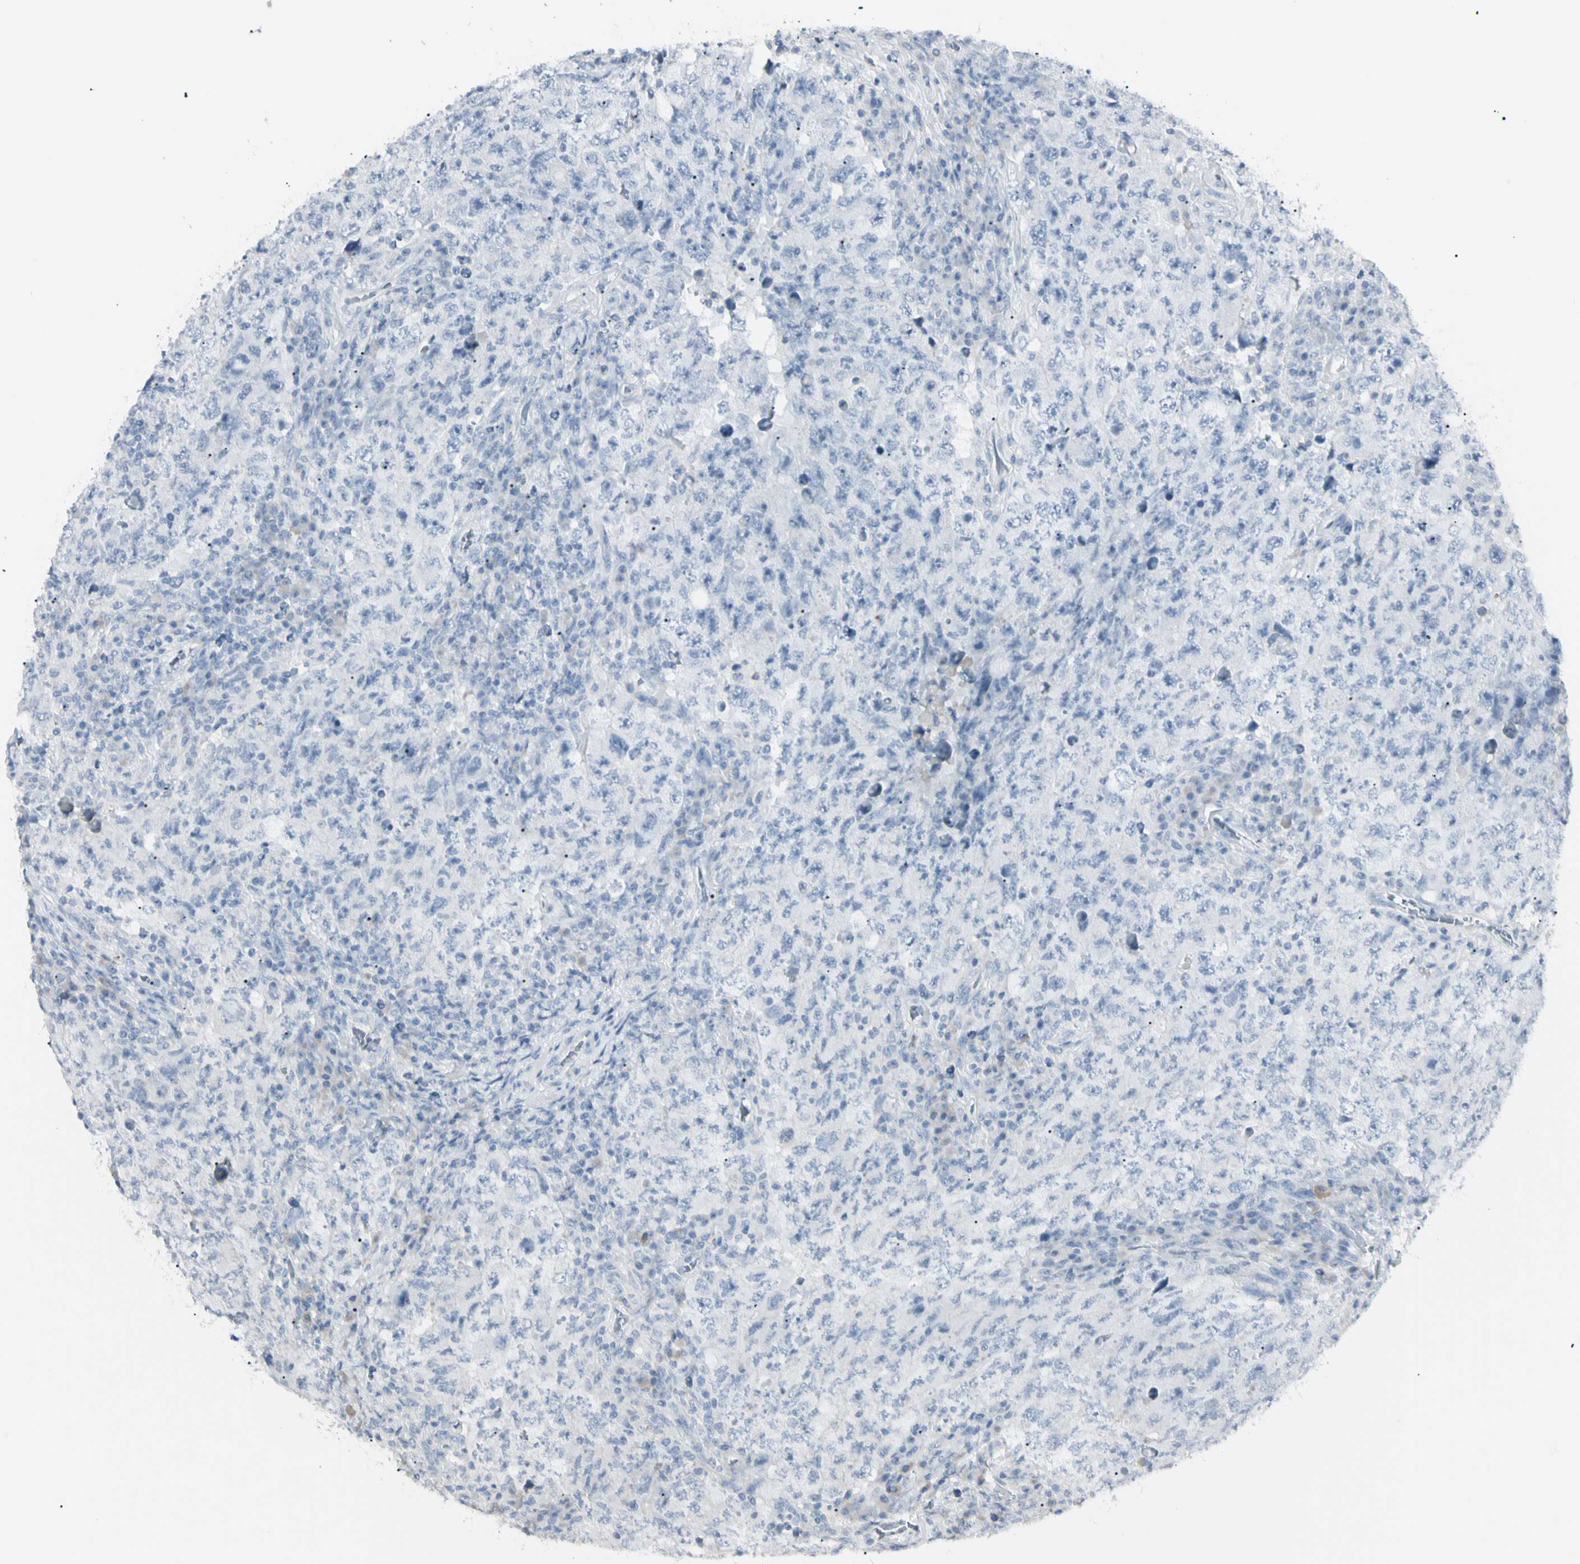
{"staining": {"intensity": "negative", "quantity": "none", "location": "none"}, "tissue": "testis cancer", "cell_type": "Tumor cells", "image_type": "cancer", "snomed": [{"axis": "morphology", "description": "Carcinoma, Embryonal, NOS"}, {"axis": "topography", "description": "Testis"}], "caption": "High power microscopy photomicrograph of an immunohistochemistry (IHC) image of embryonal carcinoma (testis), revealing no significant positivity in tumor cells.", "gene": "PIP", "patient": {"sex": "male", "age": 26}}